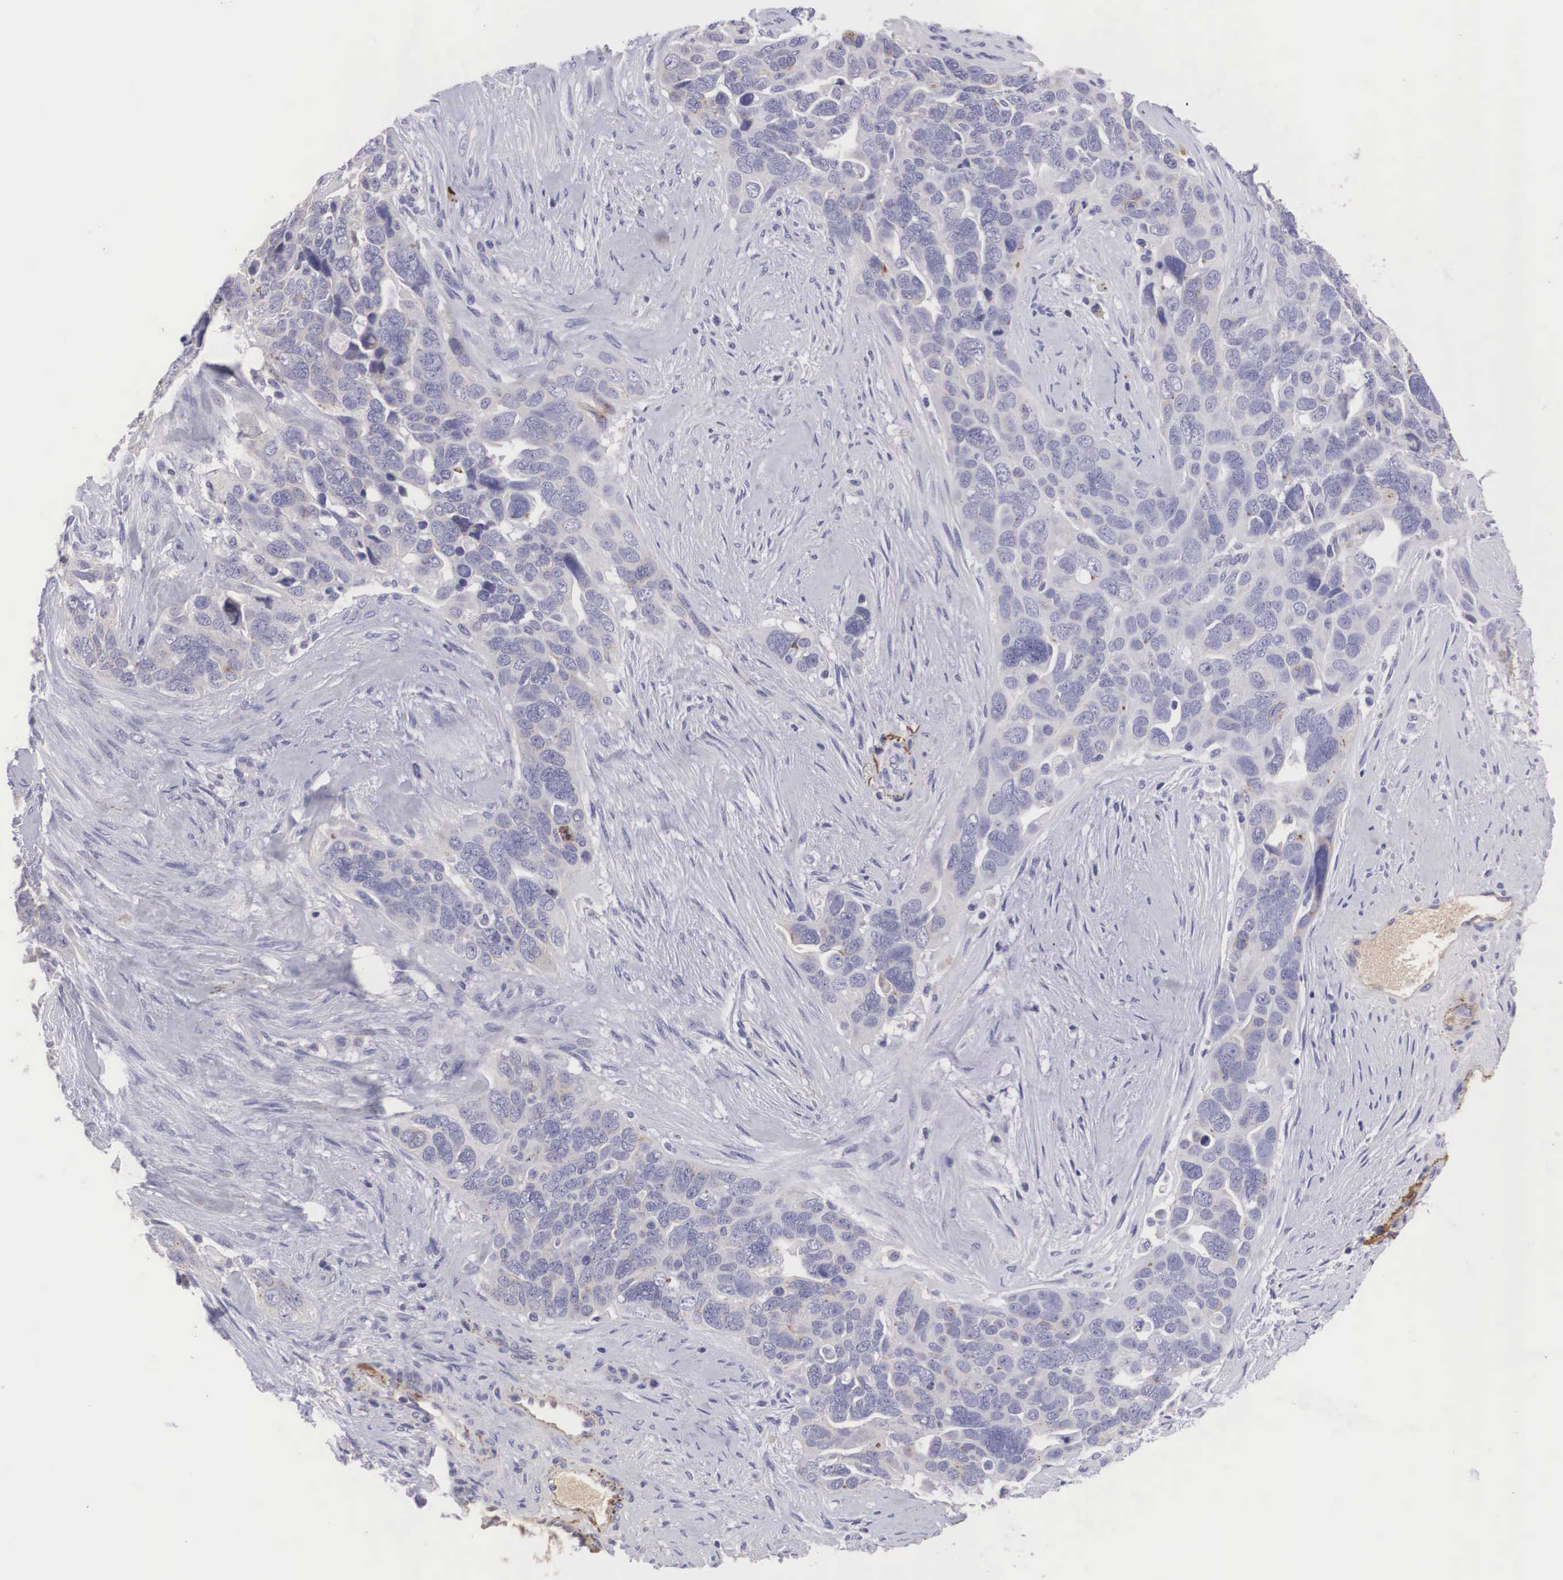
{"staining": {"intensity": "moderate", "quantity": "<25%", "location": "cytoplasmic/membranous"}, "tissue": "ovarian cancer", "cell_type": "Tumor cells", "image_type": "cancer", "snomed": [{"axis": "morphology", "description": "Cystadenocarcinoma, serous, NOS"}, {"axis": "topography", "description": "Ovary"}], "caption": "The micrograph exhibits staining of ovarian cancer (serous cystadenocarcinoma), revealing moderate cytoplasmic/membranous protein expression (brown color) within tumor cells. (Brightfield microscopy of DAB IHC at high magnification).", "gene": "CLU", "patient": {"sex": "female", "age": 63}}